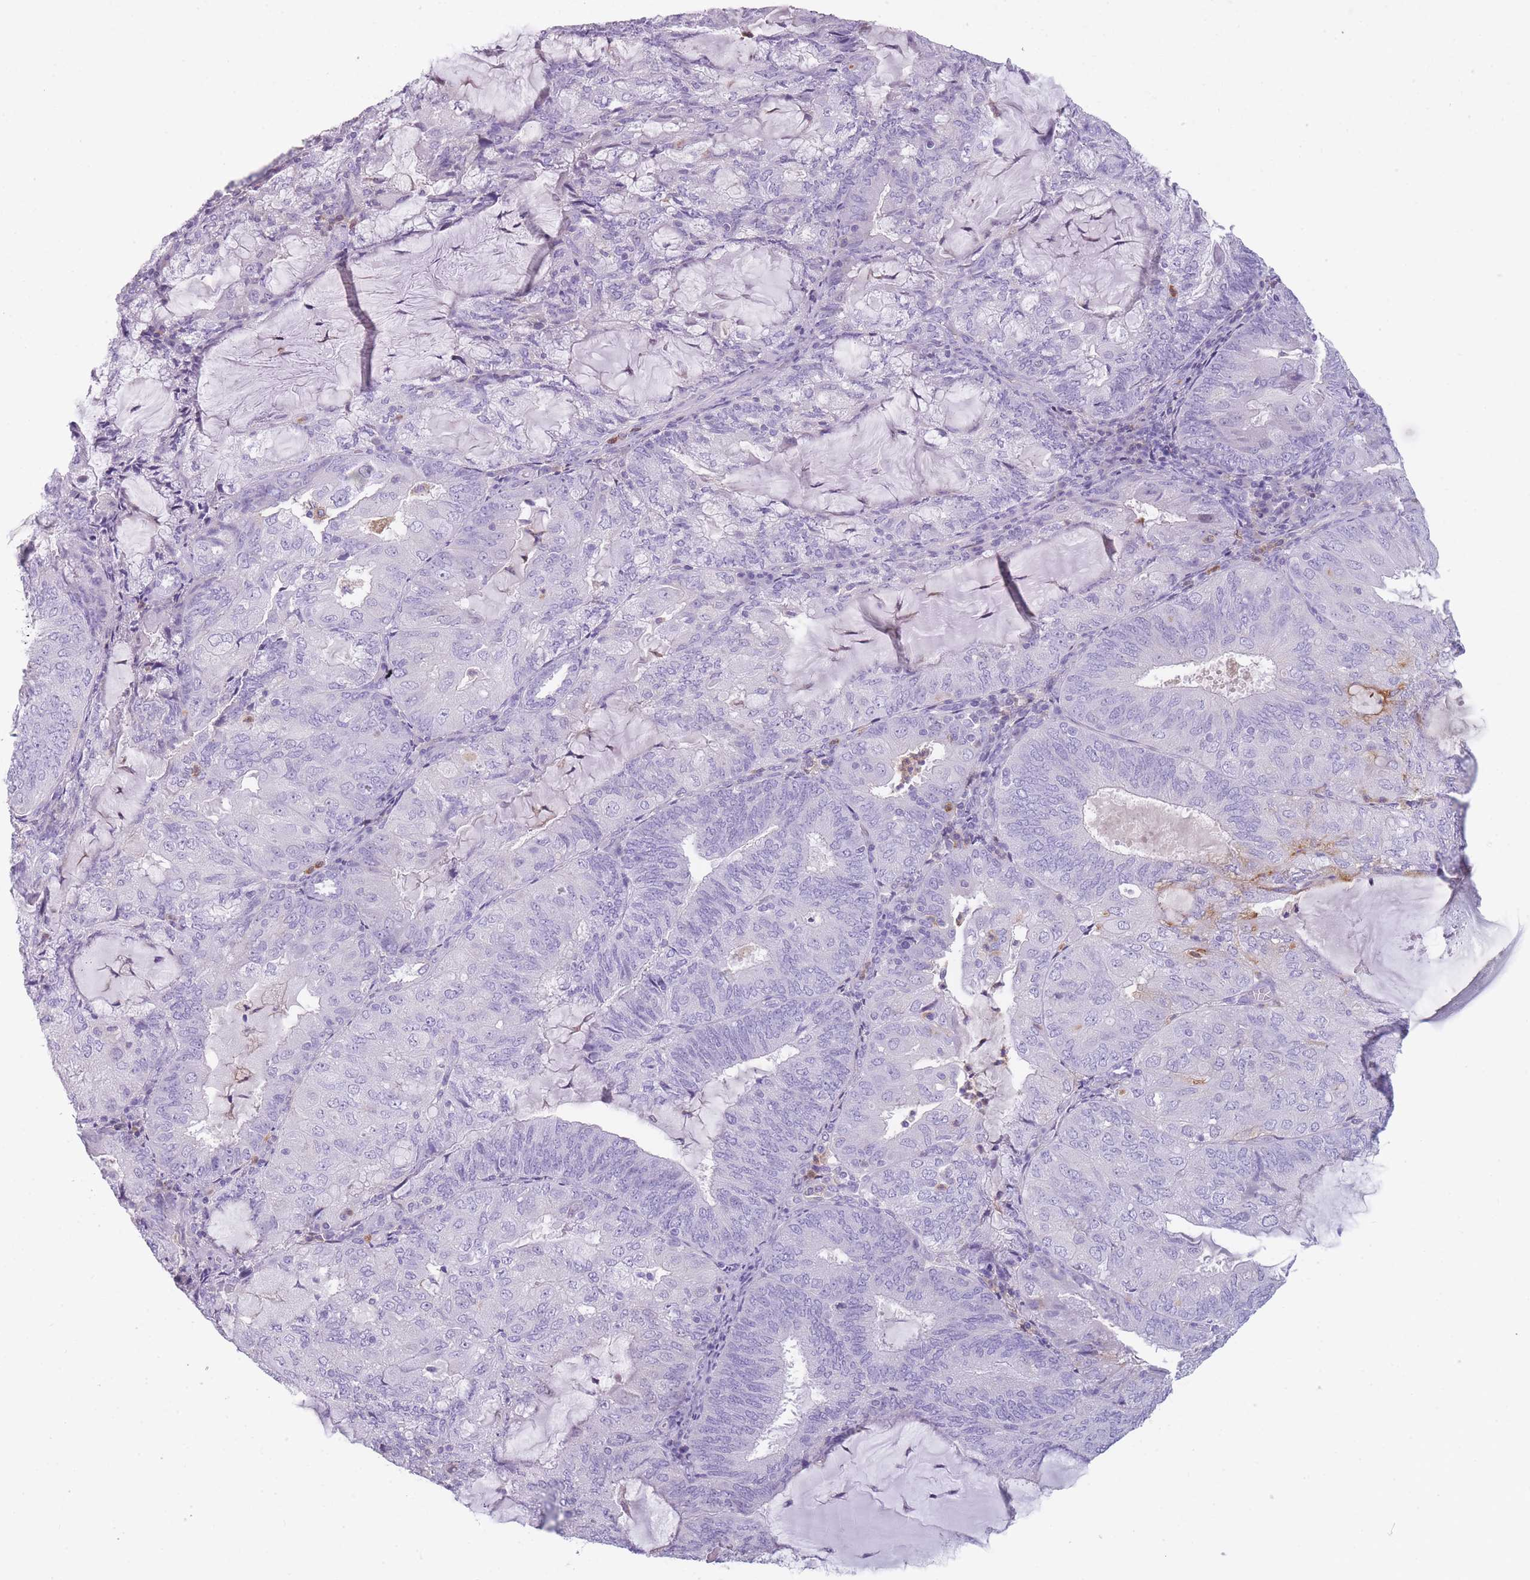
{"staining": {"intensity": "negative", "quantity": "none", "location": "none"}, "tissue": "endometrial cancer", "cell_type": "Tumor cells", "image_type": "cancer", "snomed": [{"axis": "morphology", "description": "Adenocarcinoma, NOS"}, {"axis": "topography", "description": "Endometrium"}], "caption": "DAB (3,3'-diaminobenzidine) immunohistochemical staining of adenocarcinoma (endometrial) displays no significant expression in tumor cells. (IHC, brightfield microscopy, high magnification).", "gene": "CR1L", "patient": {"sex": "female", "age": 81}}